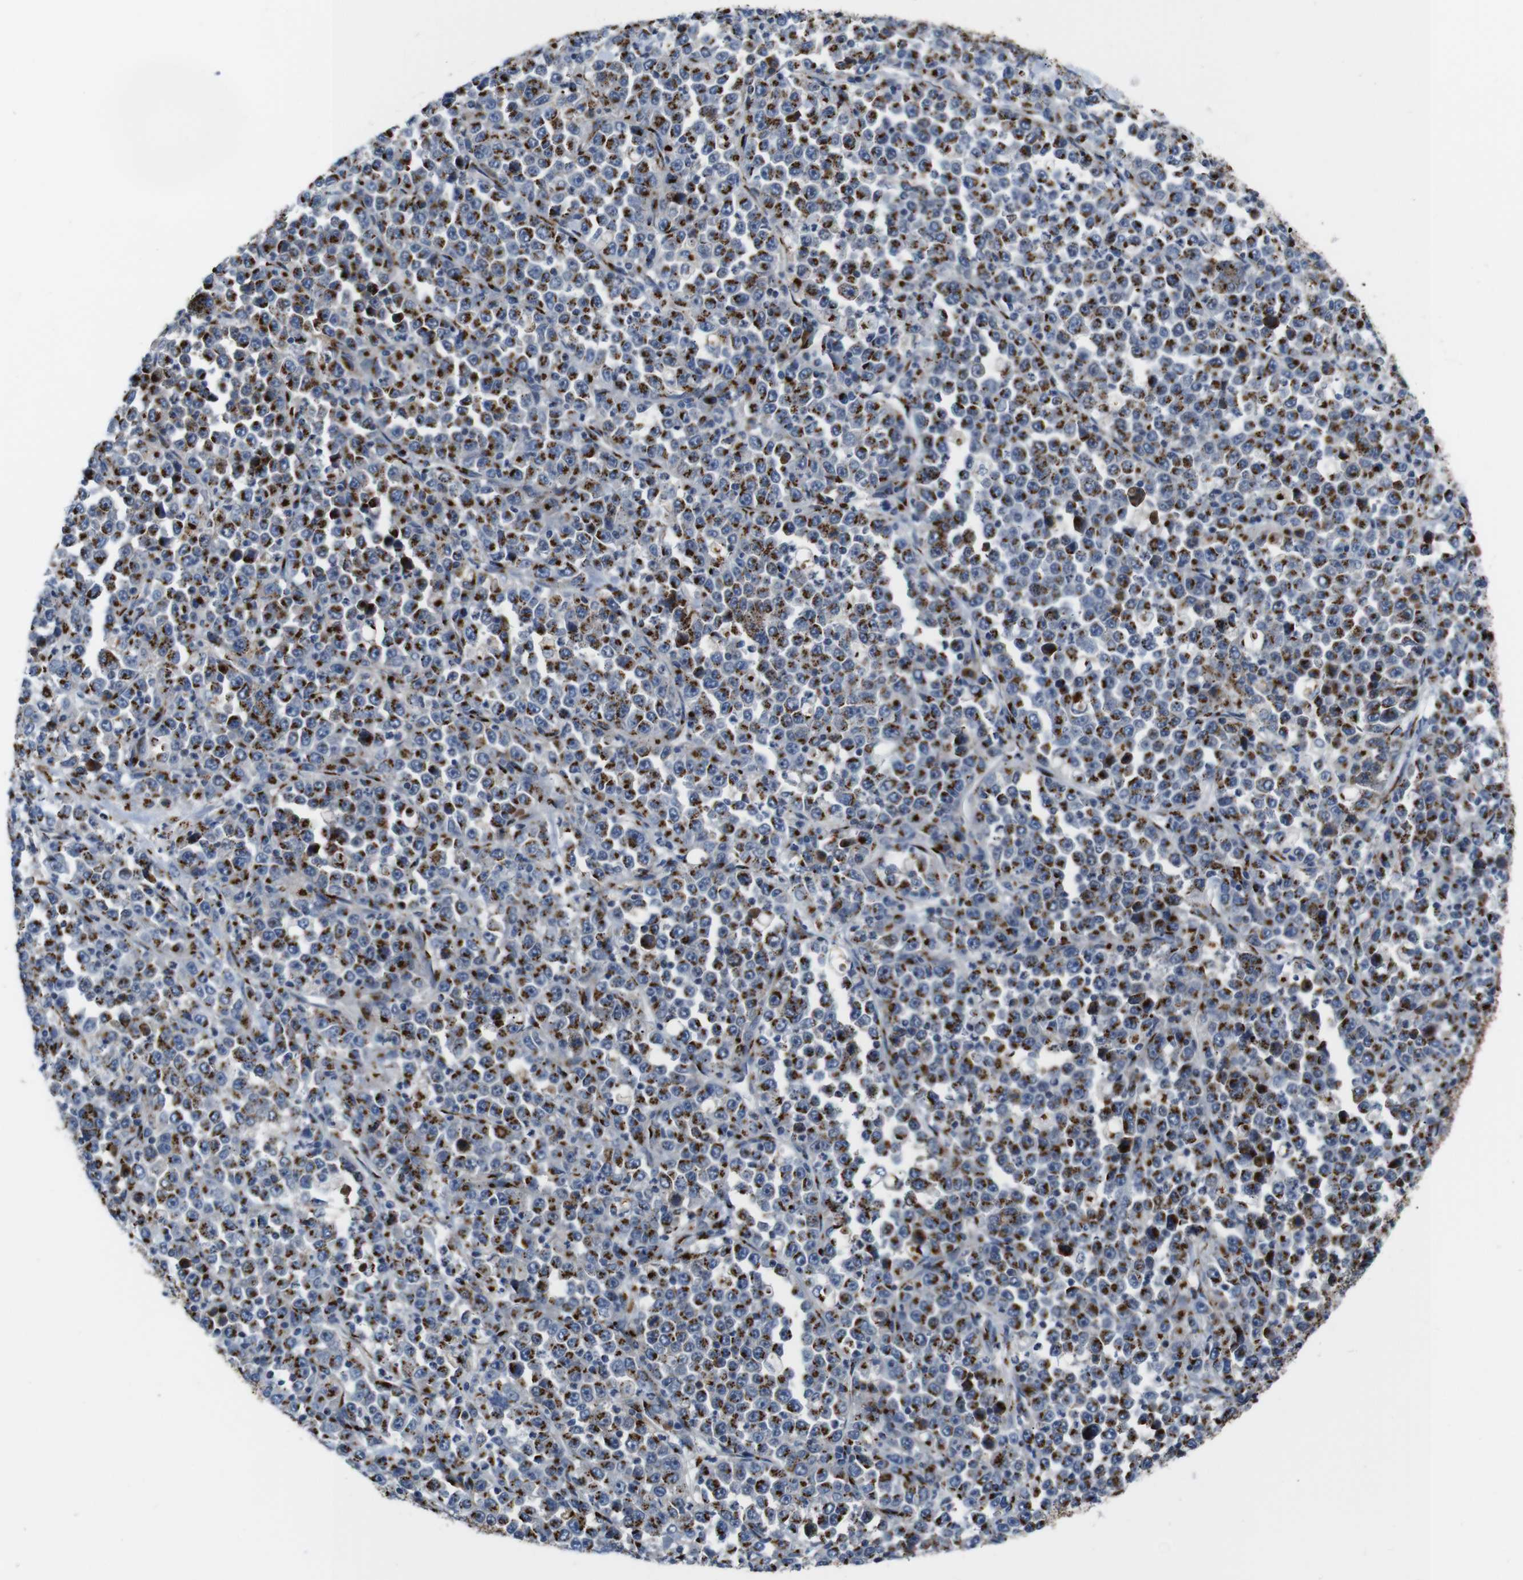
{"staining": {"intensity": "strong", "quantity": ">75%", "location": "cytoplasmic/membranous"}, "tissue": "stomach cancer", "cell_type": "Tumor cells", "image_type": "cancer", "snomed": [{"axis": "morphology", "description": "Normal tissue, NOS"}, {"axis": "morphology", "description": "Adenocarcinoma, NOS"}, {"axis": "topography", "description": "Stomach, upper"}, {"axis": "topography", "description": "Stomach"}], "caption": "IHC of stomach adenocarcinoma exhibits high levels of strong cytoplasmic/membranous positivity in approximately >75% of tumor cells.", "gene": "TGOLN2", "patient": {"sex": "male", "age": 59}}